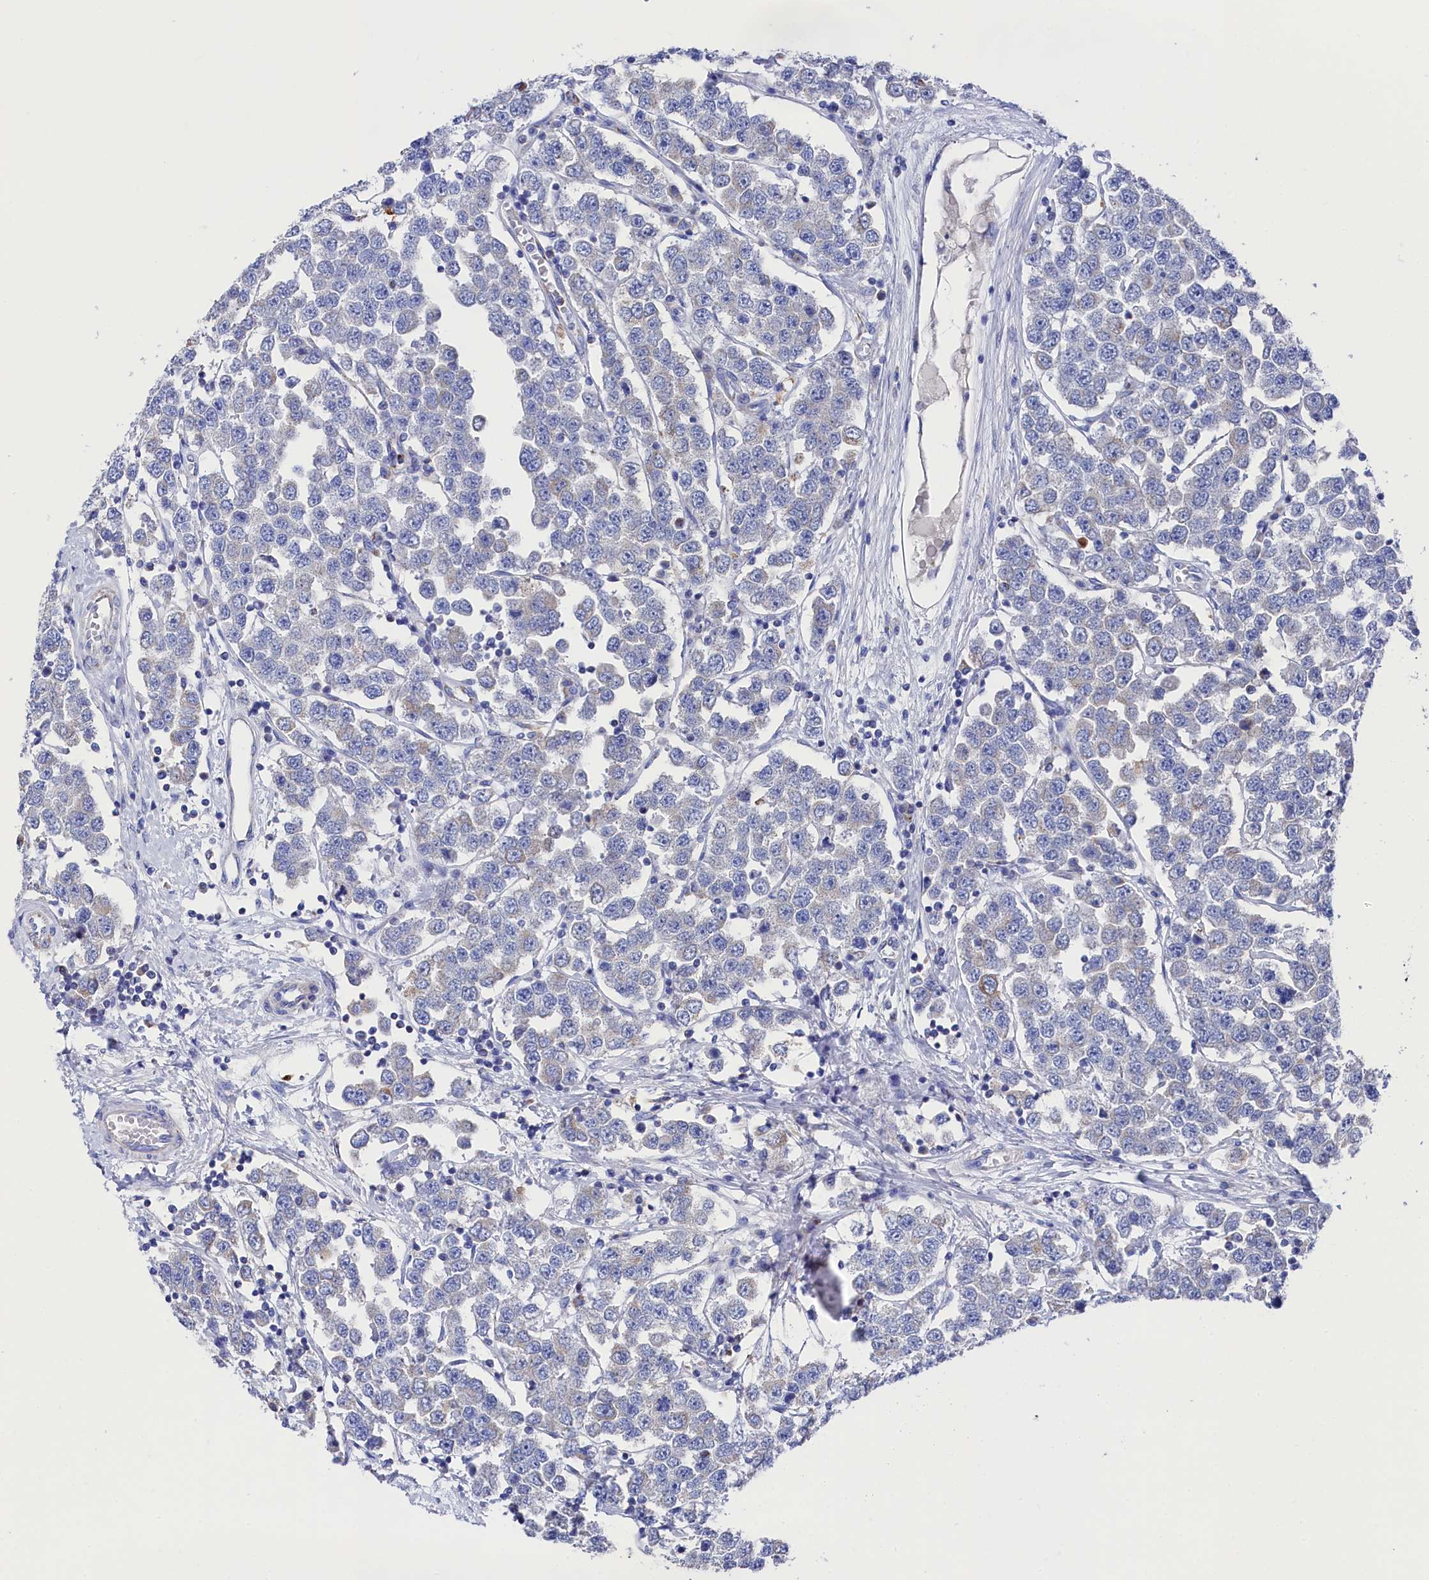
{"staining": {"intensity": "negative", "quantity": "none", "location": "none"}, "tissue": "testis cancer", "cell_type": "Tumor cells", "image_type": "cancer", "snomed": [{"axis": "morphology", "description": "Seminoma, NOS"}, {"axis": "topography", "description": "Testis"}], "caption": "Testis cancer (seminoma) was stained to show a protein in brown. There is no significant positivity in tumor cells.", "gene": "MMAB", "patient": {"sex": "male", "age": 28}}